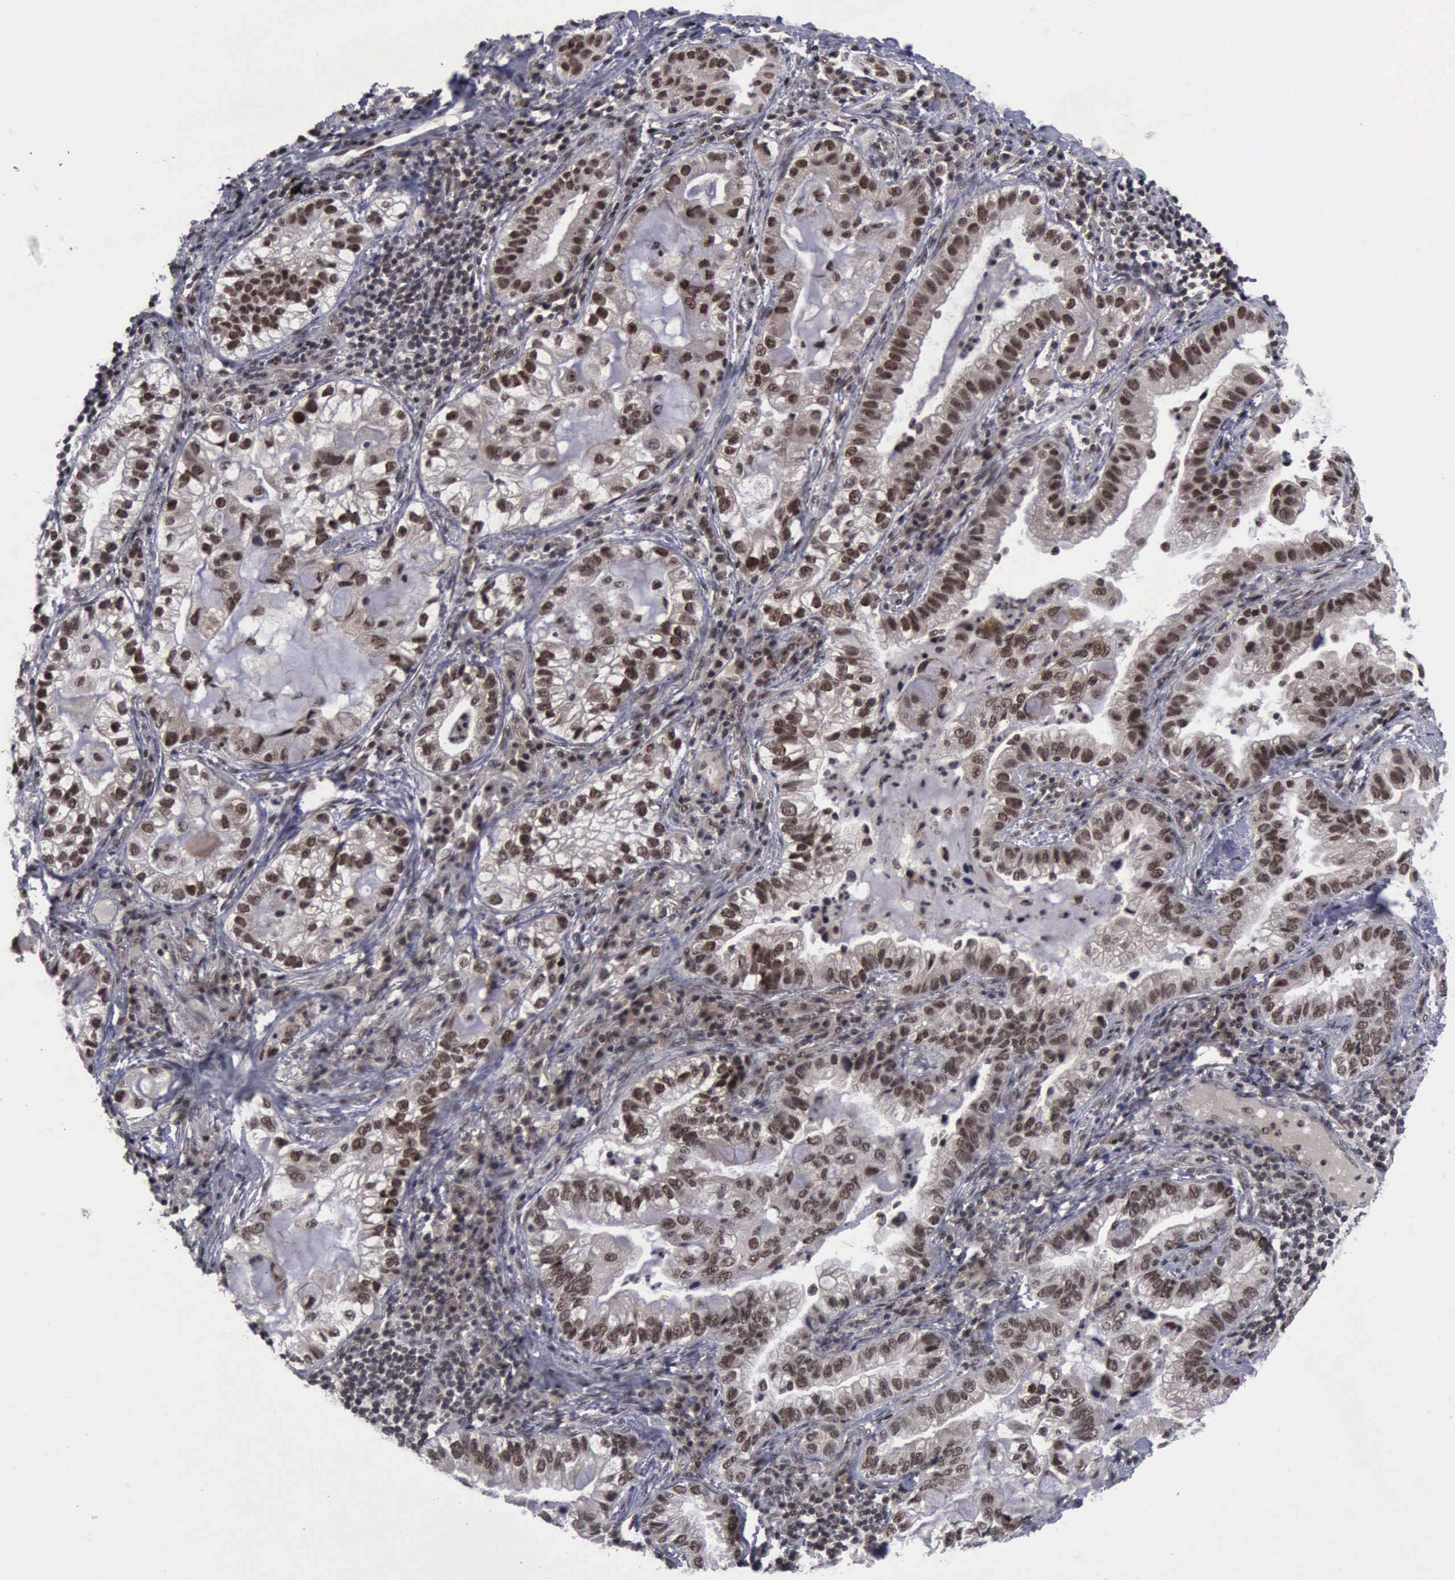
{"staining": {"intensity": "moderate", "quantity": ">75%", "location": "cytoplasmic/membranous,nuclear"}, "tissue": "lung cancer", "cell_type": "Tumor cells", "image_type": "cancer", "snomed": [{"axis": "morphology", "description": "Adenocarcinoma, NOS"}, {"axis": "topography", "description": "Lung"}], "caption": "A micrograph of human lung cancer stained for a protein exhibits moderate cytoplasmic/membranous and nuclear brown staining in tumor cells.", "gene": "ATM", "patient": {"sex": "female", "age": 50}}